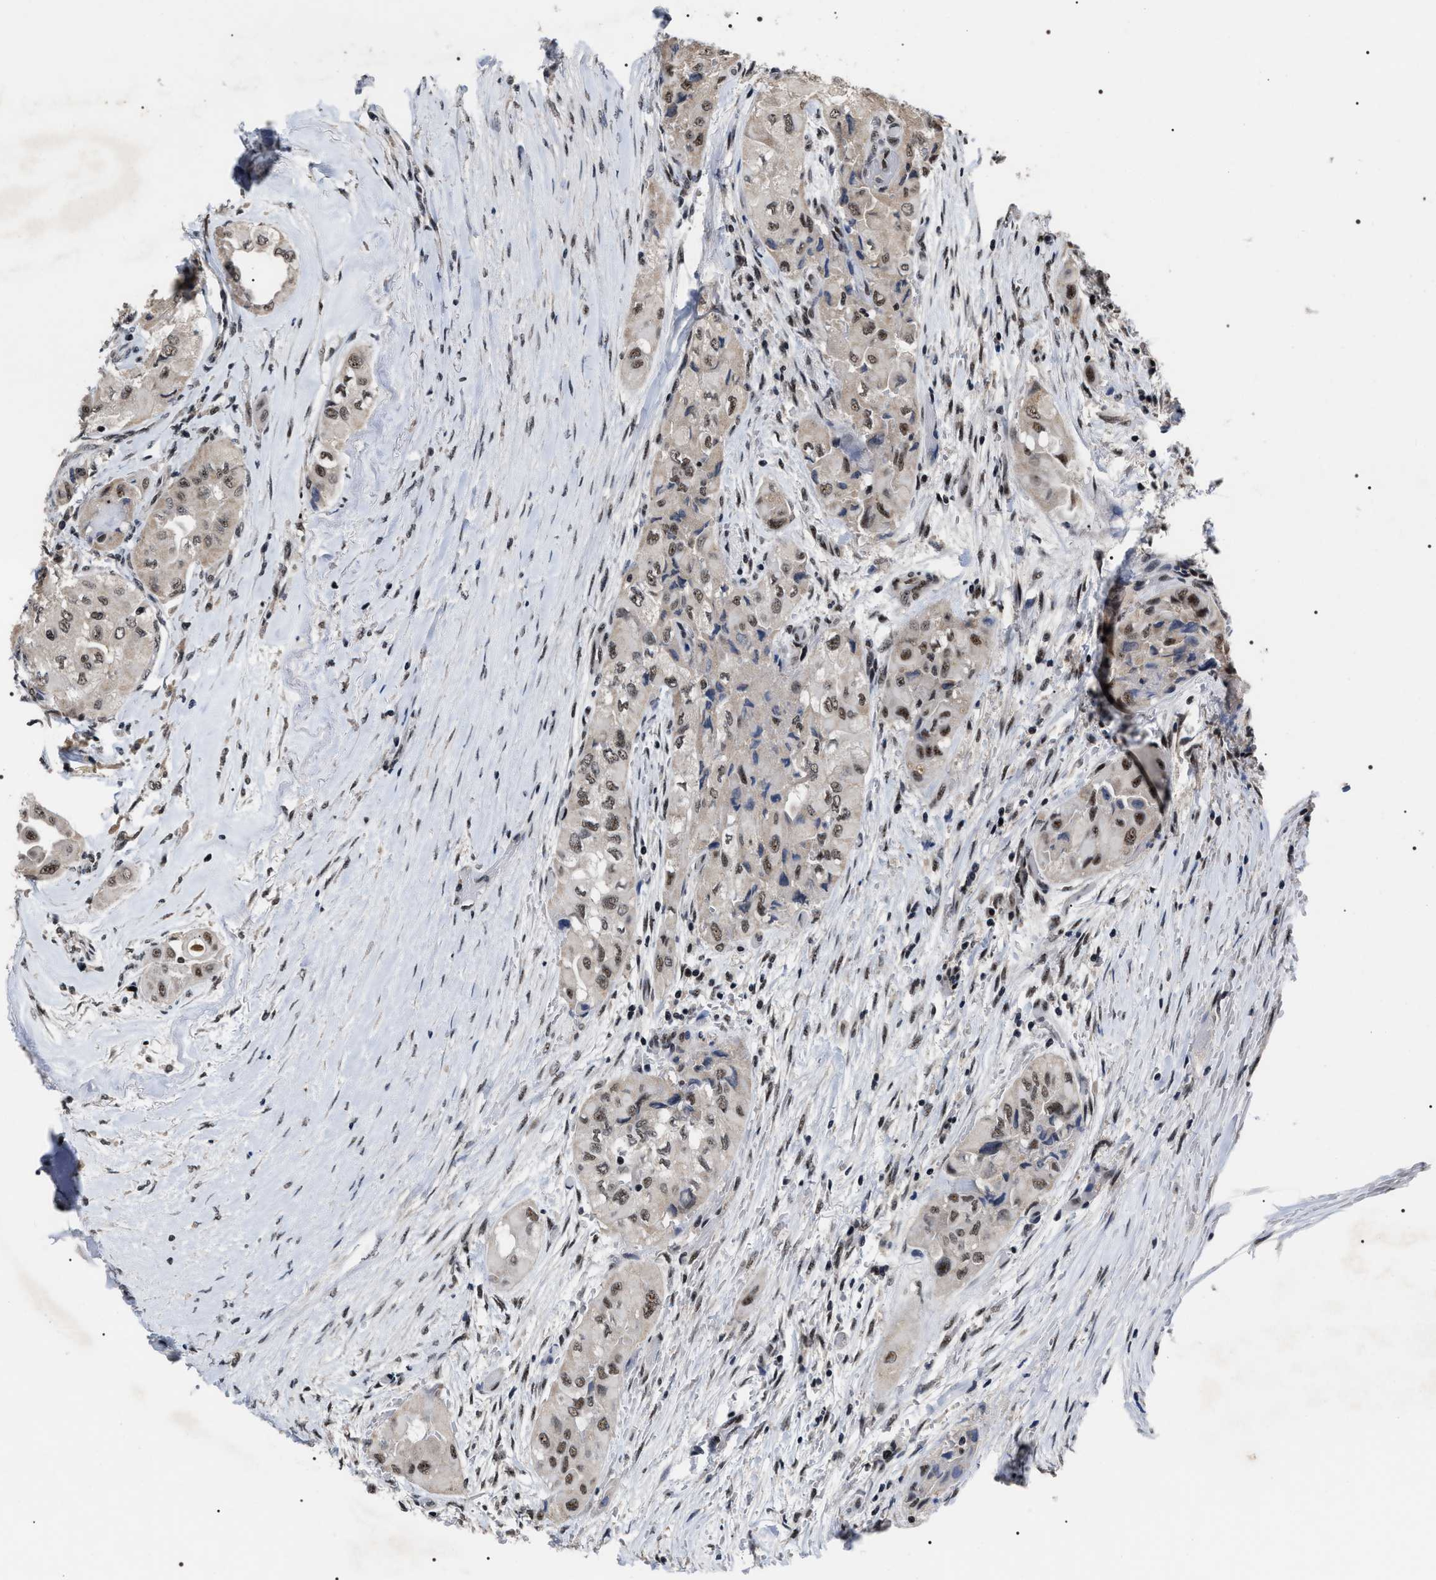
{"staining": {"intensity": "moderate", "quantity": "25%-75%", "location": "nuclear"}, "tissue": "thyroid cancer", "cell_type": "Tumor cells", "image_type": "cancer", "snomed": [{"axis": "morphology", "description": "Papillary adenocarcinoma, NOS"}, {"axis": "topography", "description": "Thyroid gland"}], "caption": "Protein staining shows moderate nuclear expression in approximately 25%-75% of tumor cells in thyroid cancer (papillary adenocarcinoma). Nuclei are stained in blue.", "gene": "RRP1B", "patient": {"sex": "female", "age": 59}}